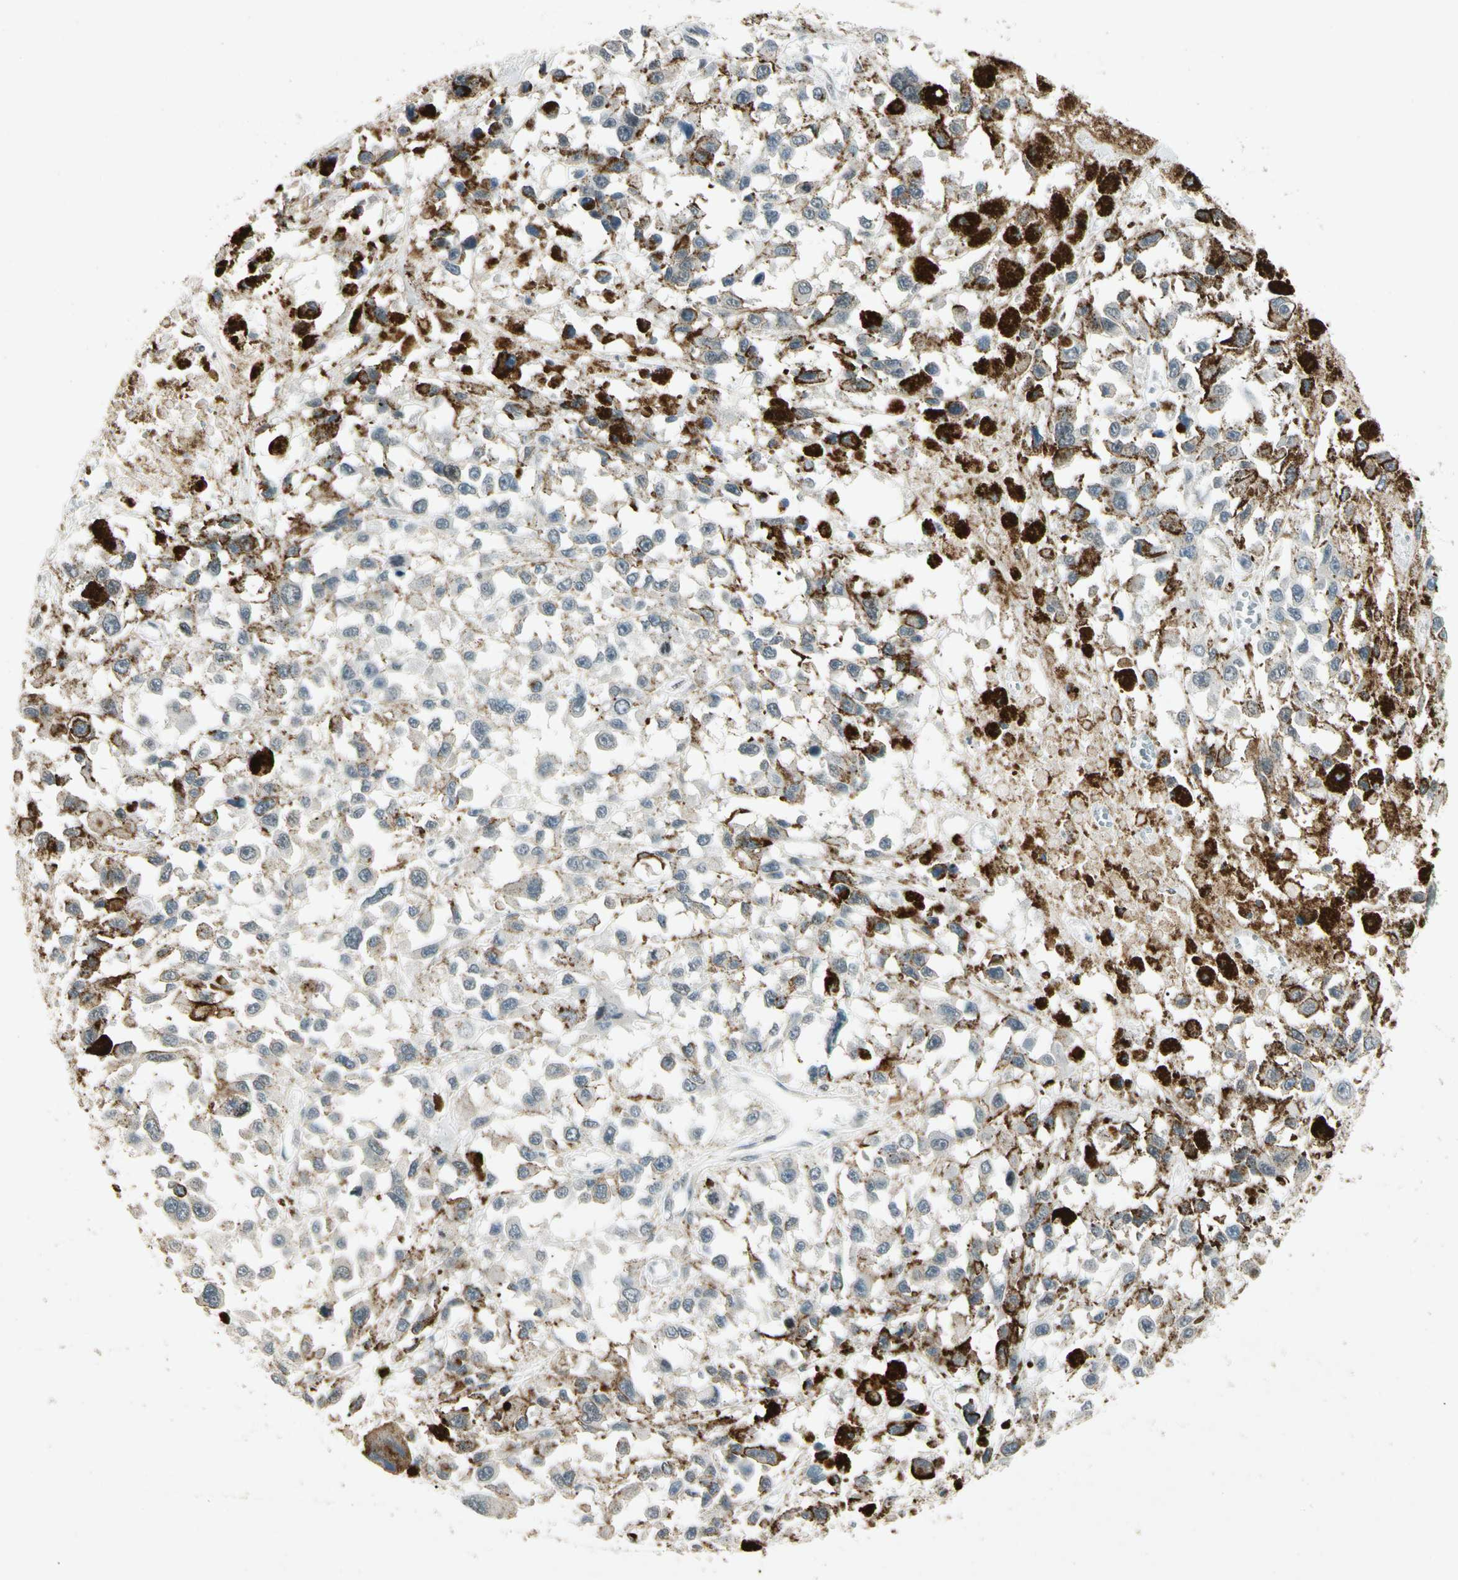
{"staining": {"intensity": "negative", "quantity": "none", "location": "none"}, "tissue": "melanoma", "cell_type": "Tumor cells", "image_type": "cancer", "snomed": [{"axis": "morphology", "description": "Malignant melanoma, Metastatic site"}, {"axis": "topography", "description": "Lymph node"}], "caption": "Tumor cells are negative for protein expression in human malignant melanoma (metastatic site).", "gene": "ZBTB4", "patient": {"sex": "male", "age": 59}}